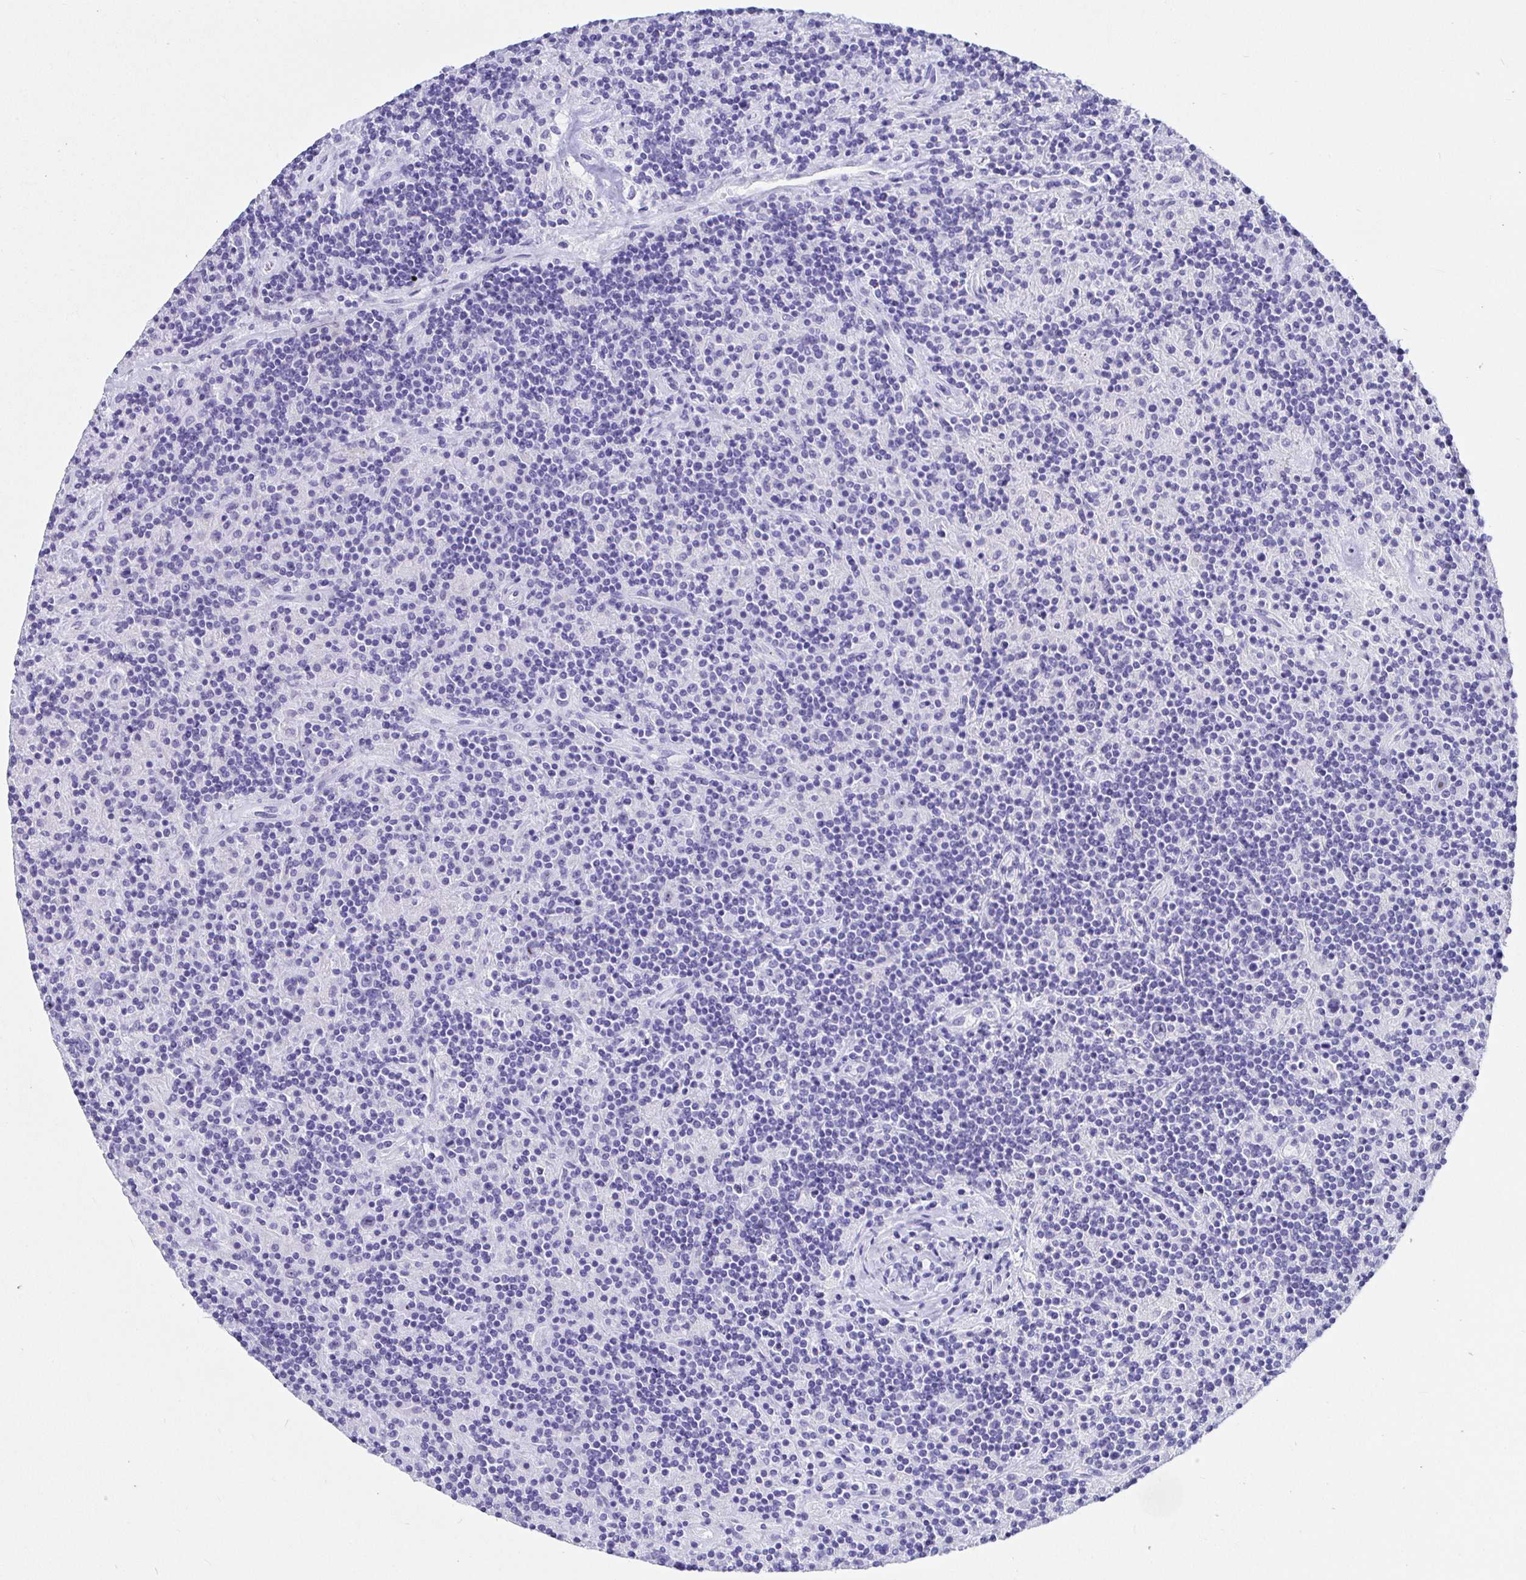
{"staining": {"intensity": "negative", "quantity": "none", "location": "none"}, "tissue": "lymphoma", "cell_type": "Tumor cells", "image_type": "cancer", "snomed": [{"axis": "morphology", "description": "Hodgkin's disease, NOS"}, {"axis": "topography", "description": "Lymph node"}], "caption": "Immunohistochemical staining of Hodgkin's disease demonstrates no significant positivity in tumor cells.", "gene": "PRAMEF19", "patient": {"sex": "male", "age": 70}}